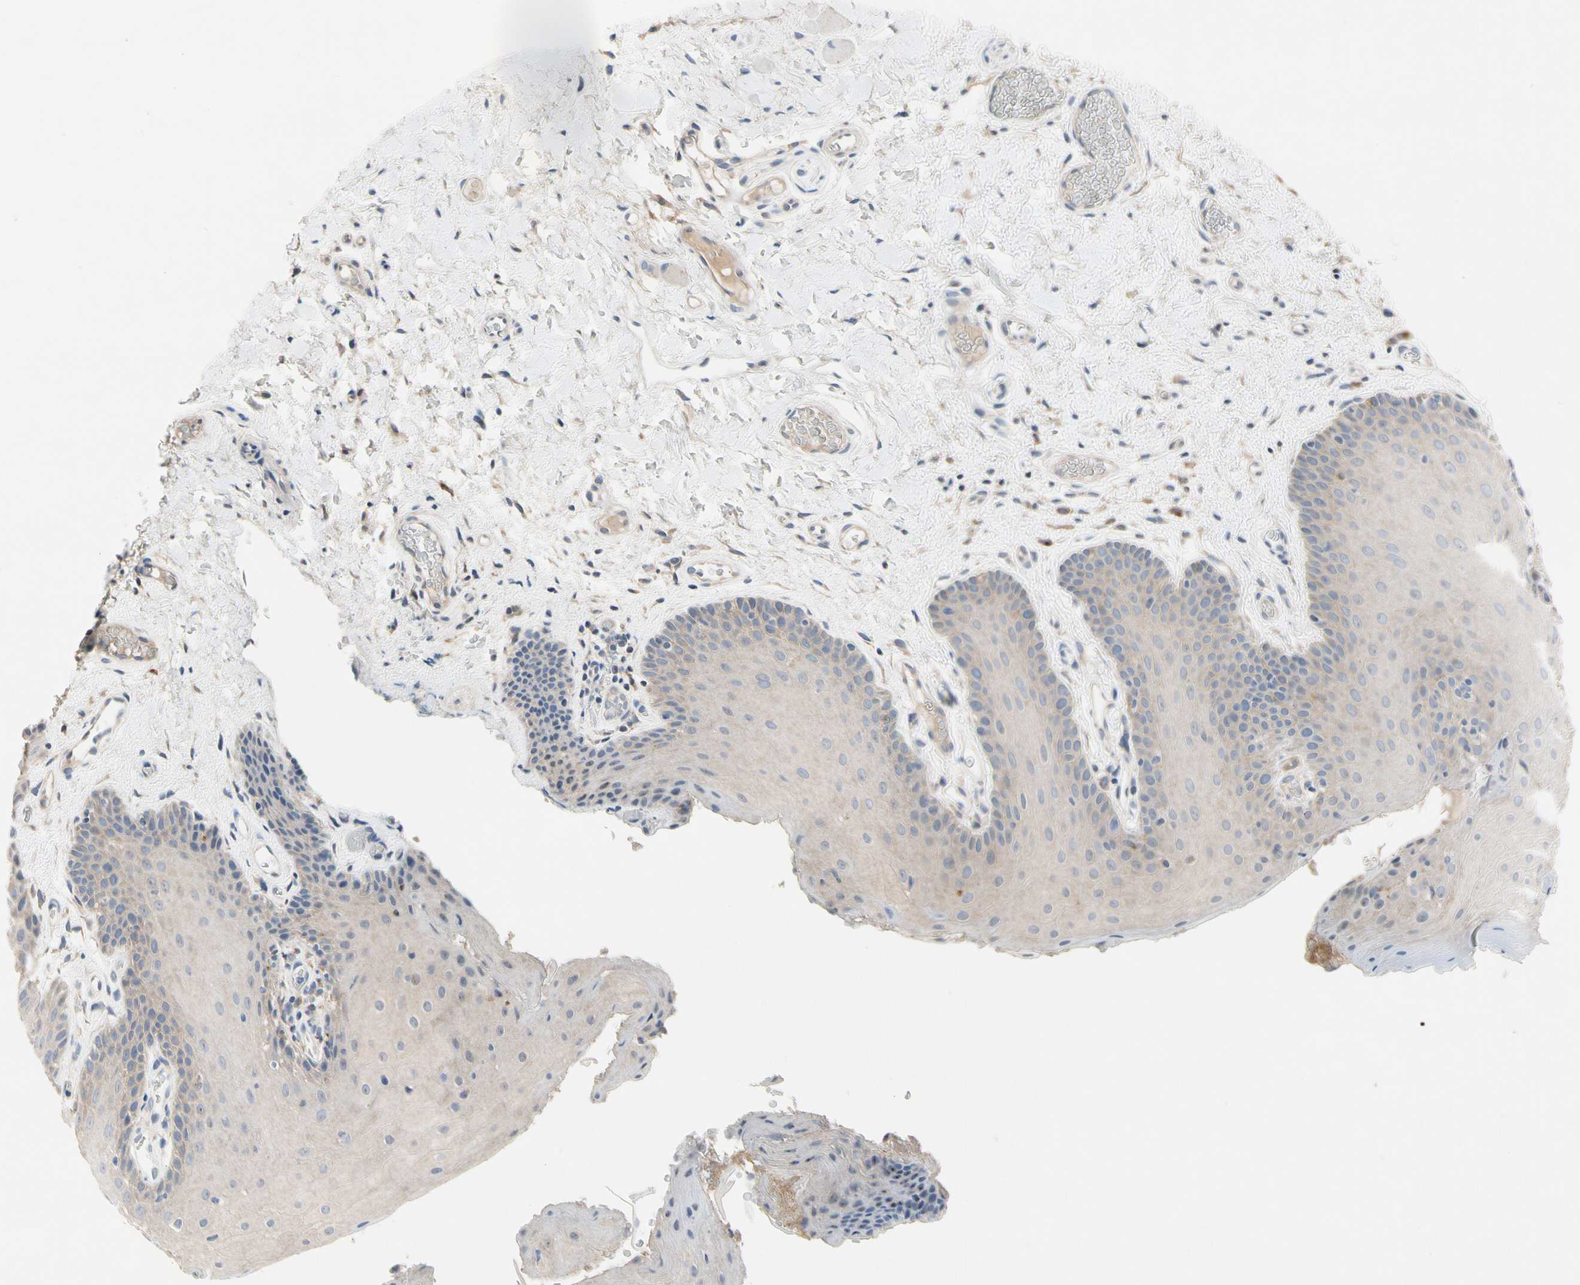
{"staining": {"intensity": "weak", "quantity": "25%-75%", "location": "cytoplasmic/membranous"}, "tissue": "oral mucosa", "cell_type": "Squamous epithelial cells", "image_type": "normal", "snomed": [{"axis": "morphology", "description": "Normal tissue, NOS"}, {"axis": "topography", "description": "Oral tissue"}], "caption": "DAB immunohistochemical staining of unremarkable human oral mucosa exhibits weak cytoplasmic/membranous protein expression in about 25%-75% of squamous epithelial cells. Using DAB (brown) and hematoxylin (blue) stains, captured at high magnification using brightfield microscopy.", "gene": "GAS6", "patient": {"sex": "male", "age": 54}}